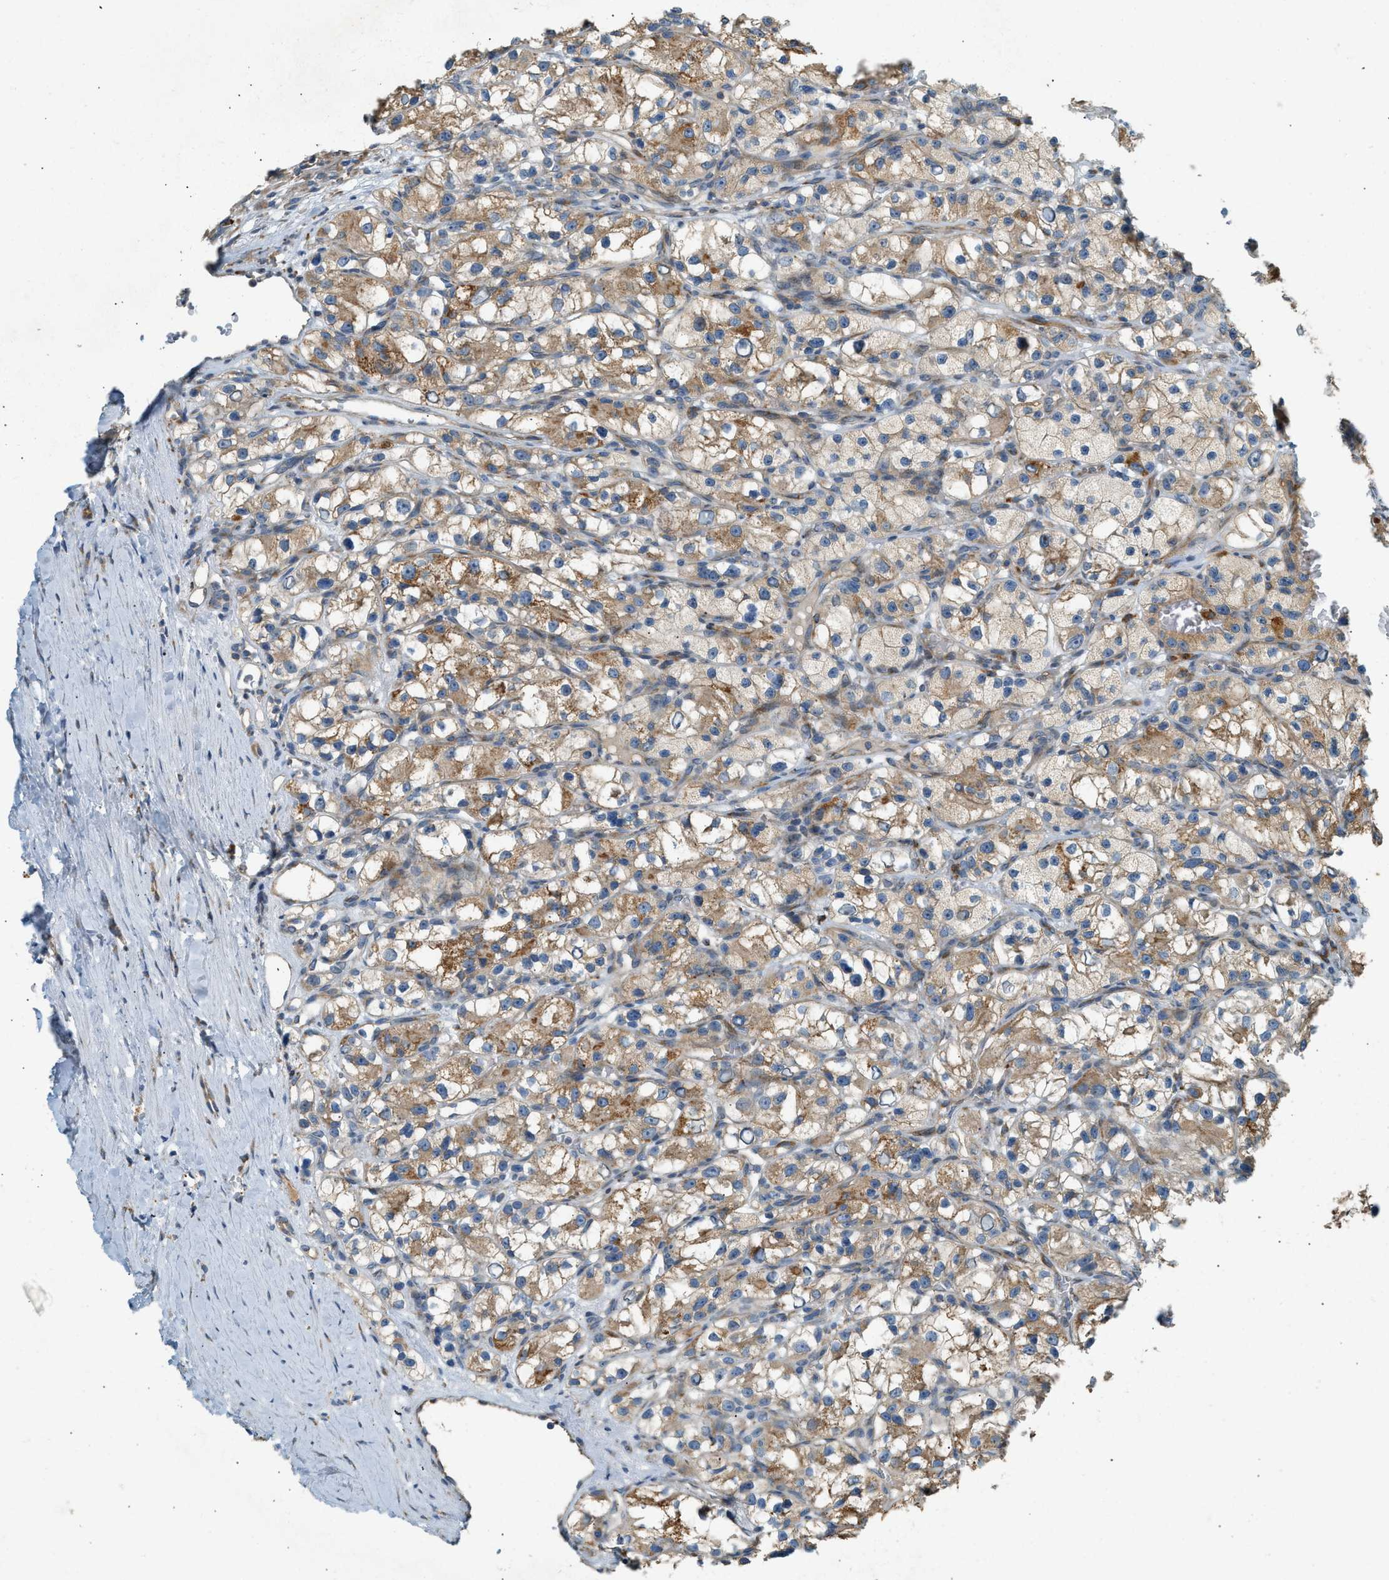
{"staining": {"intensity": "moderate", "quantity": "25%-75%", "location": "cytoplasmic/membranous"}, "tissue": "renal cancer", "cell_type": "Tumor cells", "image_type": "cancer", "snomed": [{"axis": "morphology", "description": "Adenocarcinoma, NOS"}, {"axis": "topography", "description": "Kidney"}], "caption": "A medium amount of moderate cytoplasmic/membranous positivity is identified in about 25%-75% of tumor cells in renal cancer tissue.", "gene": "CTSB", "patient": {"sex": "female", "age": 57}}